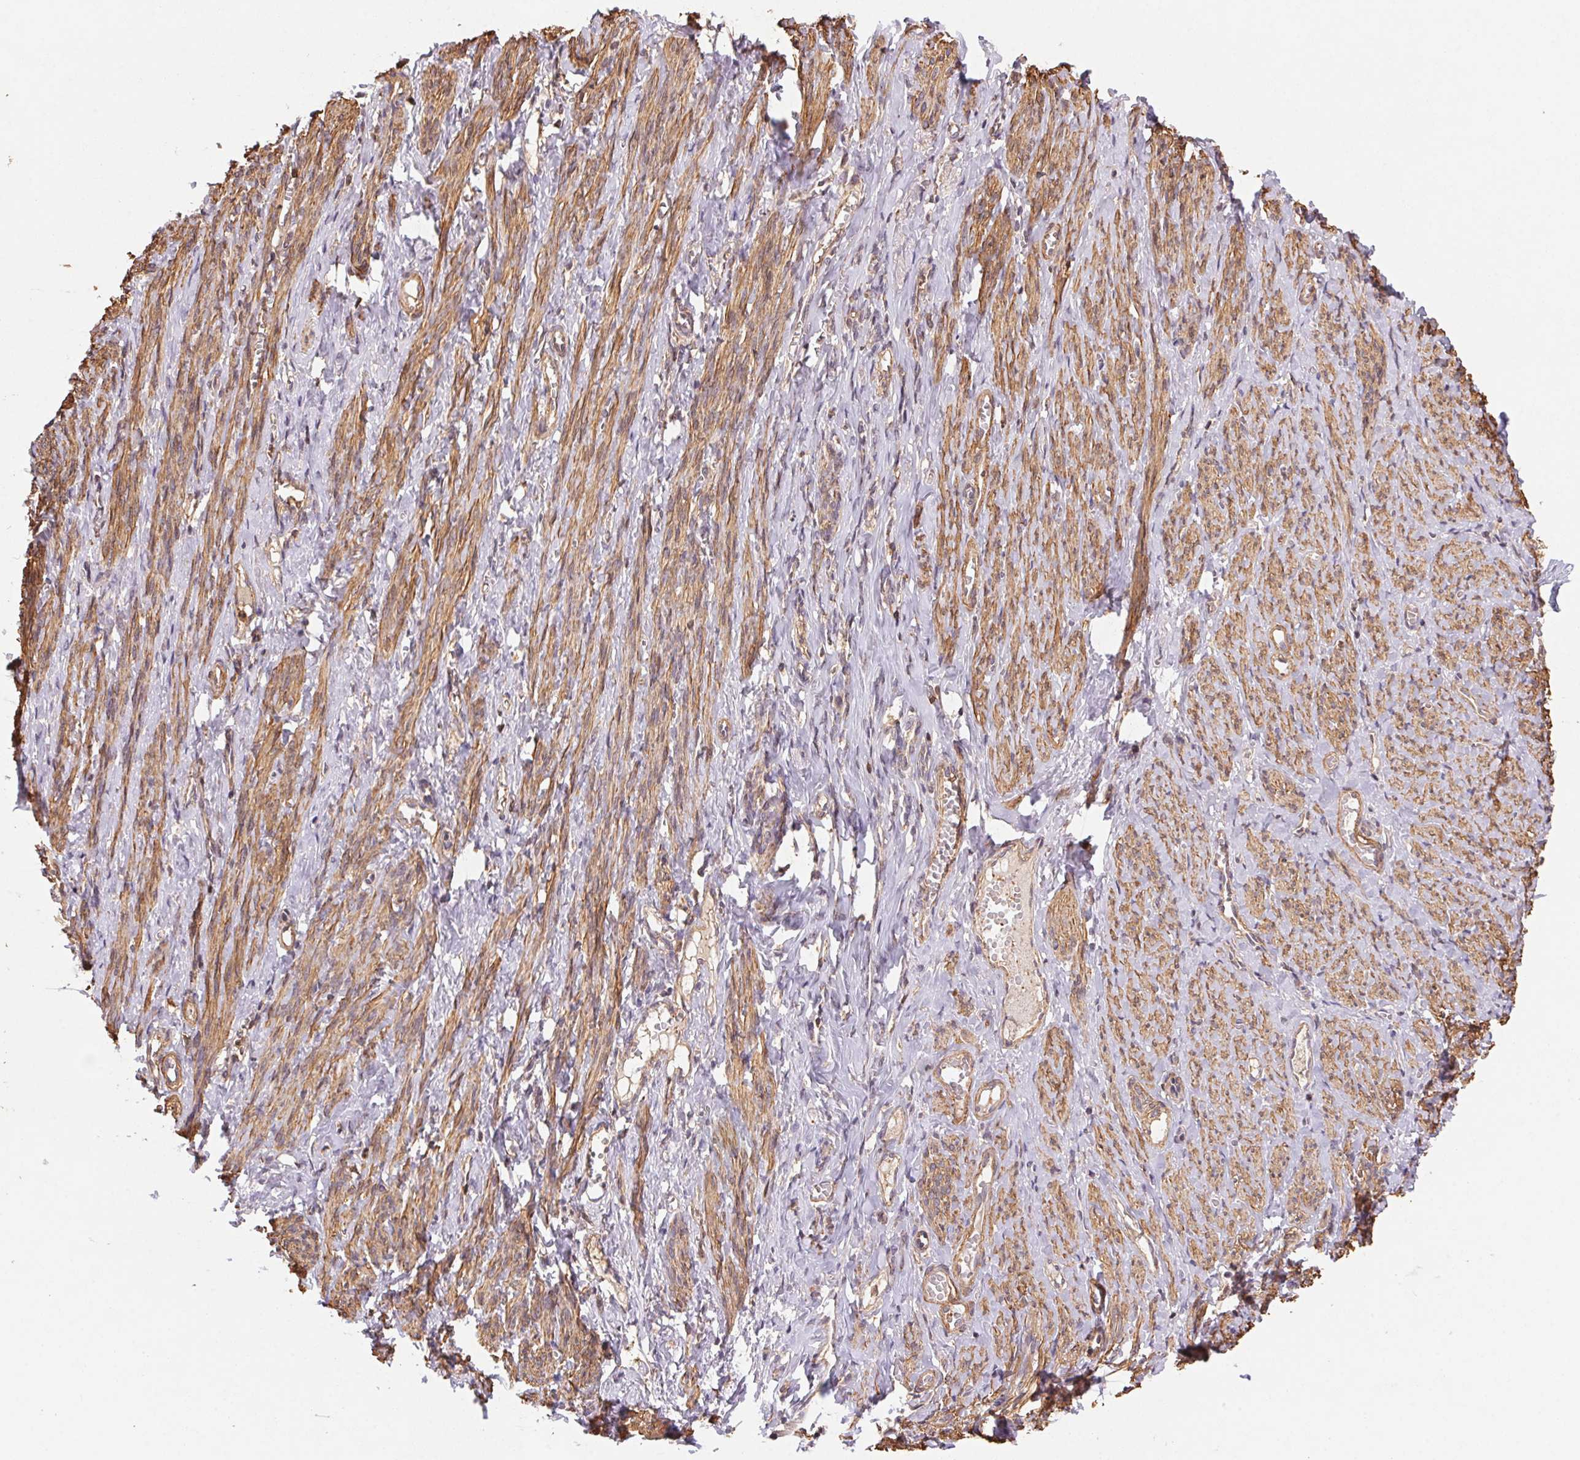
{"staining": {"intensity": "moderate", "quantity": ">75%", "location": "cytoplasmic/membranous"}, "tissue": "smooth muscle", "cell_type": "Smooth muscle cells", "image_type": "normal", "snomed": [{"axis": "morphology", "description": "Normal tissue, NOS"}, {"axis": "topography", "description": "Smooth muscle"}], "caption": "Approximately >75% of smooth muscle cells in benign smooth muscle show moderate cytoplasmic/membranous protein expression as visualized by brown immunohistochemical staining.", "gene": "ATG10", "patient": {"sex": "female", "age": 65}}